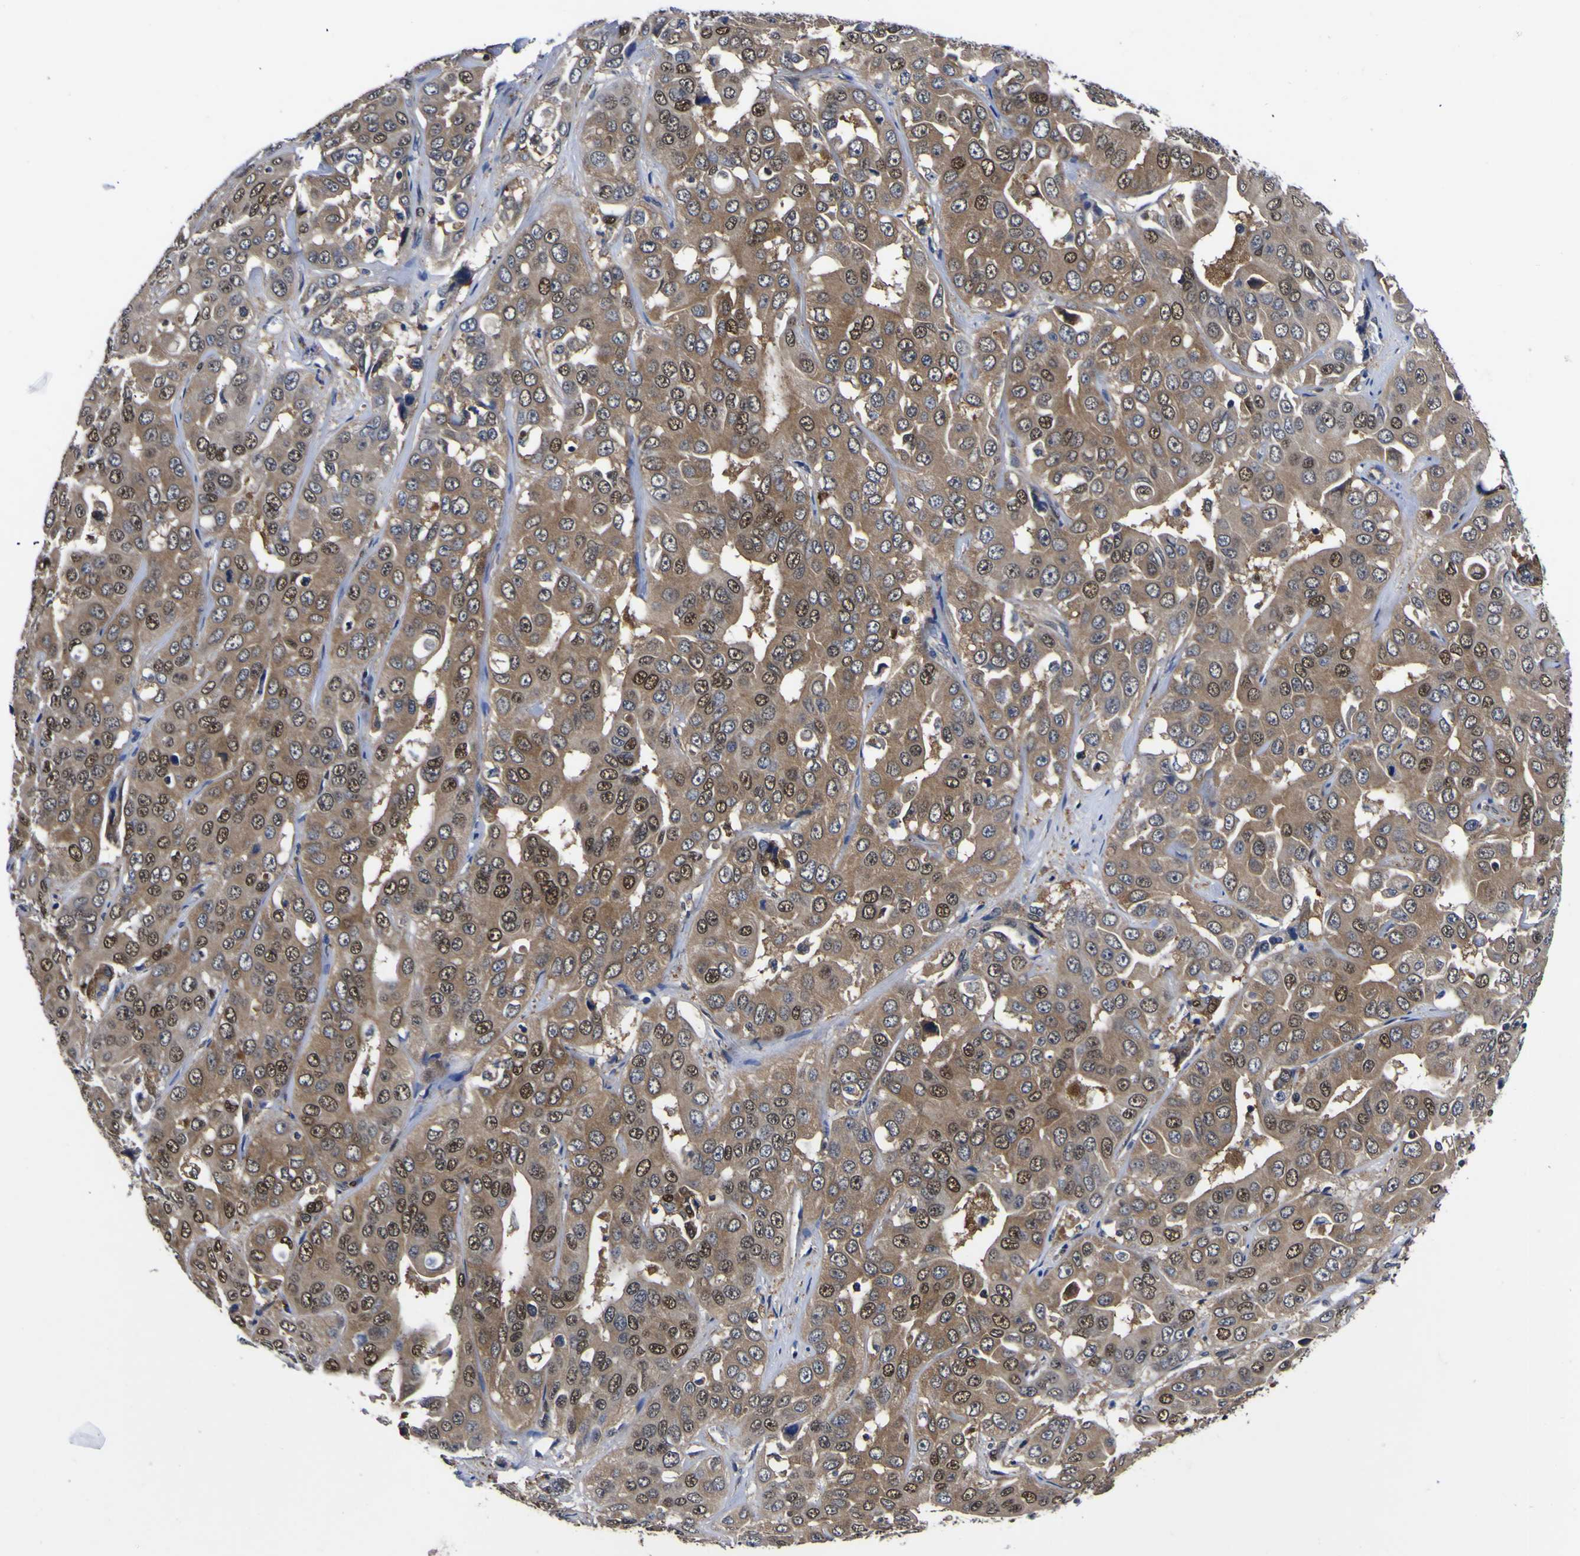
{"staining": {"intensity": "strong", "quantity": "25%-75%", "location": "cytoplasmic/membranous,nuclear"}, "tissue": "liver cancer", "cell_type": "Tumor cells", "image_type": "cancer", "snomed": [{"axis": "morphology", "description": "Cholangiocarcinoma"}, {"axis": "topography", "description": "Liver"}], "caption": "Protein staining shows strong cytoplasmic/membranous and nuclear expression in about 25%-75% of tumor cells in liver cancer. (DAB IHC with brightfield microscopy, high magnification).", "gene": "FAM110B", "patient": {"sex": "female", "age": 52}}